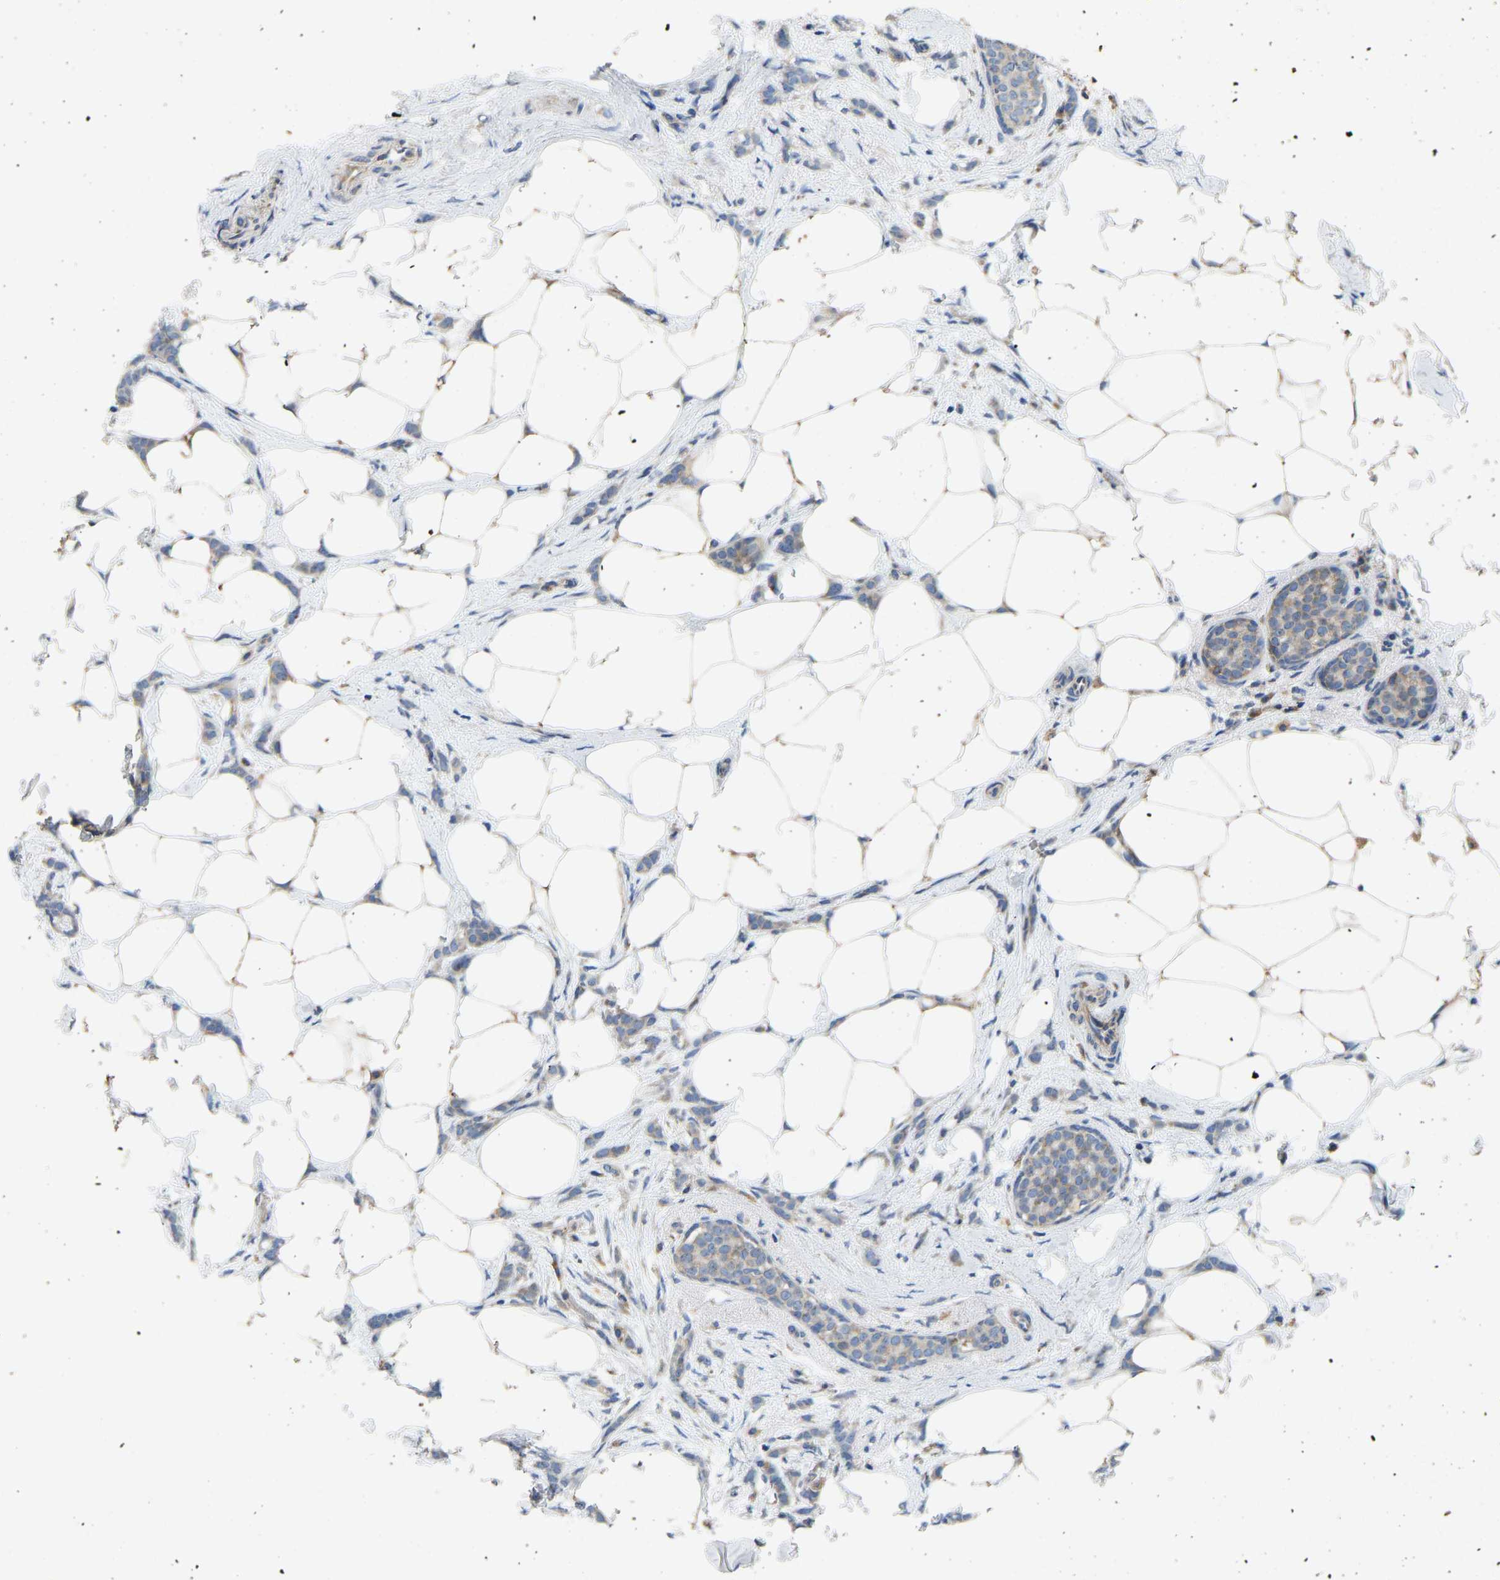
{"staining": {"intensity": "weak", "quantity": "<25%", "location": "cytoplasmic/membranous"}, "tissue": "breast cancer", "cell_type": "Tumor cells", "image_type": "cancer", "snomed": [{"axis": "morphology", "description": "Lobular carcinoma, in situ"}, {"axis": "morphology", "description": "Lobular carcinoma"}, {"axis": "topography", "description": "Breast"}], "caption": "DAB immunohistochemical staining of human breast cancer demonstrates no significant expression in tumor cells.", "gene": "TMEM150A", "patient": {"sex": "female", "age": 41}}